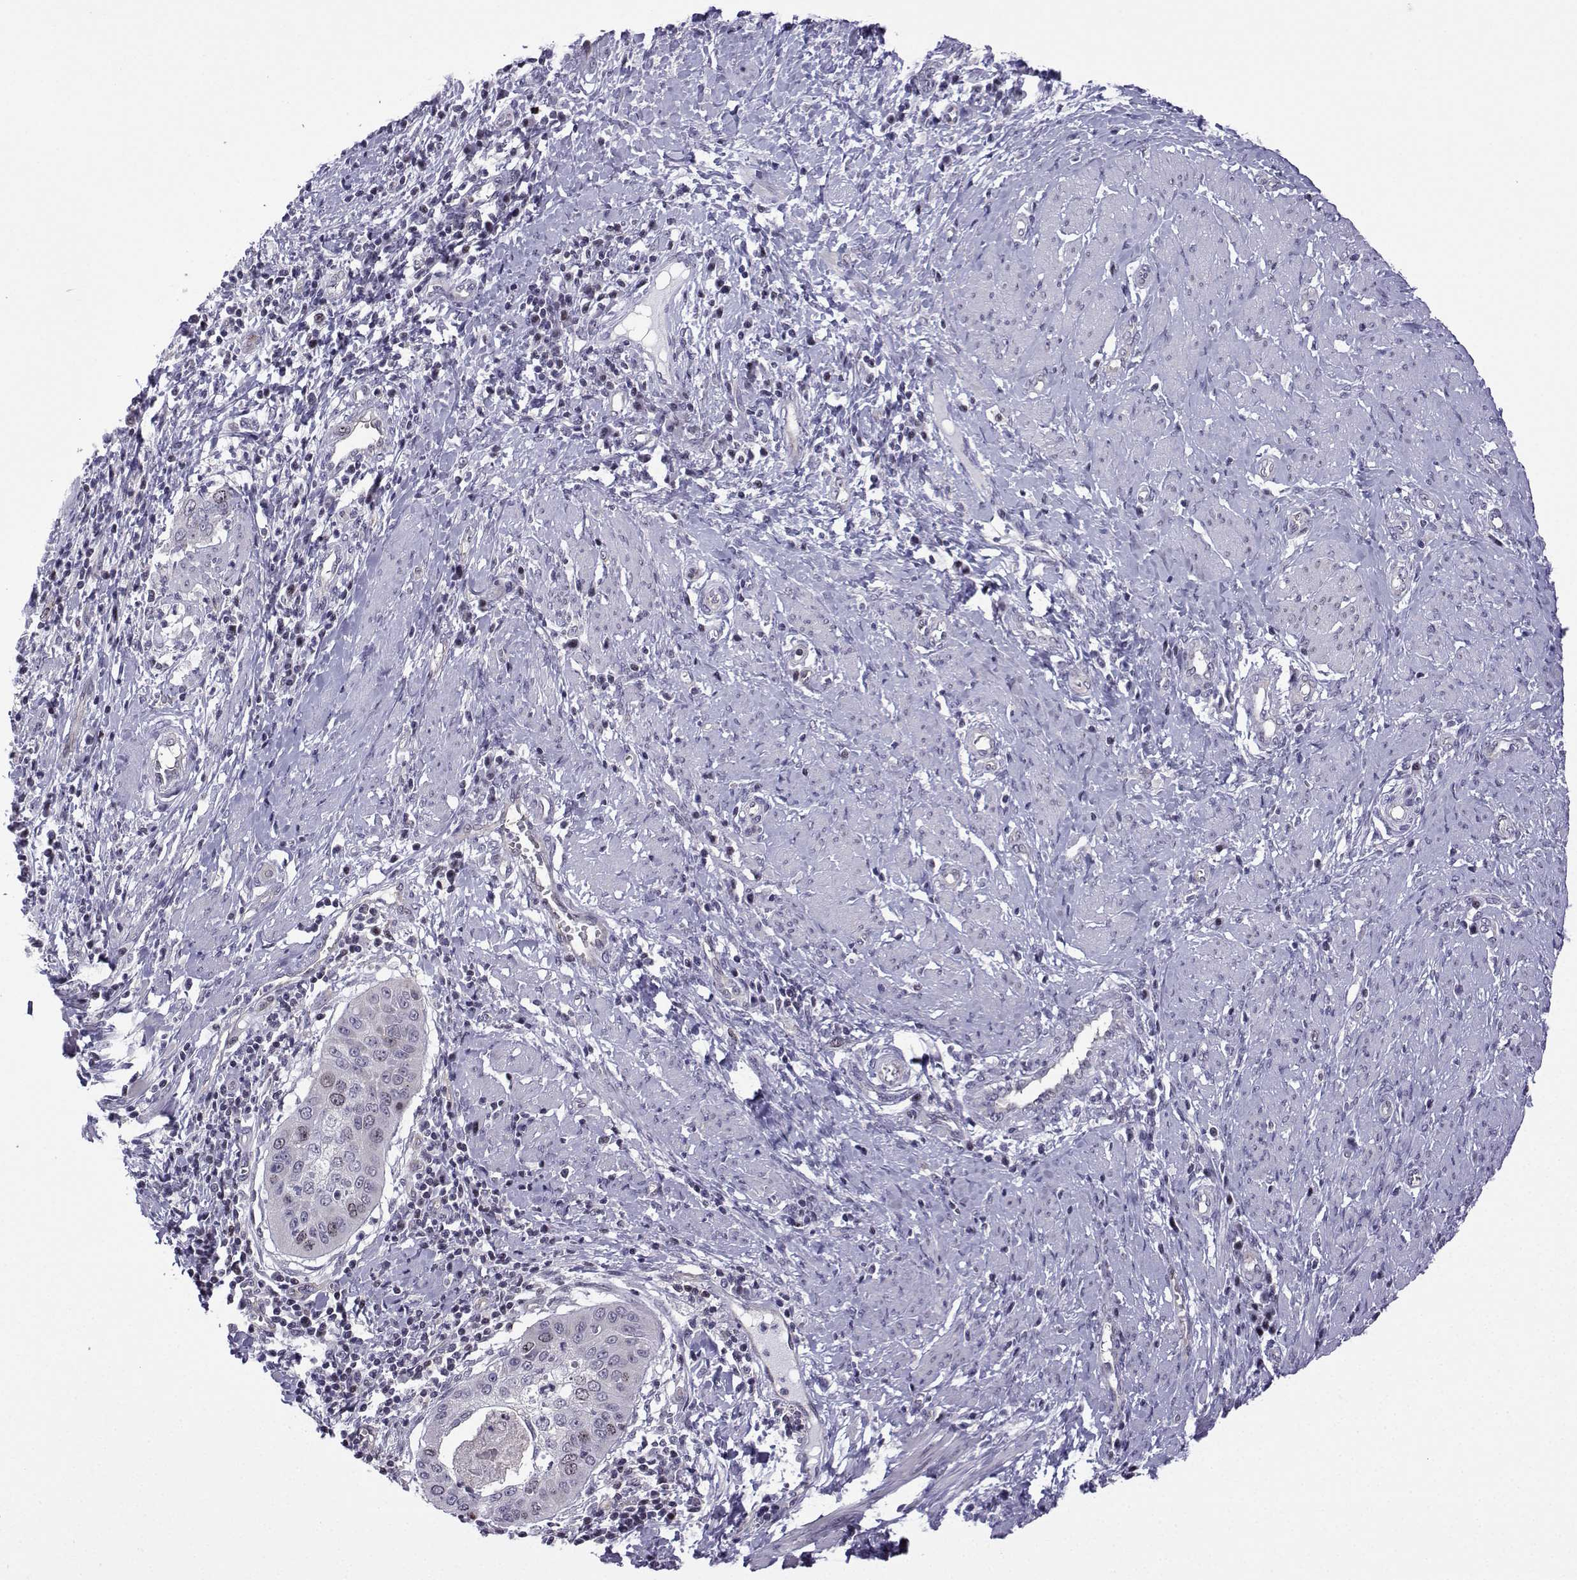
{"staining": {"intensity": "moderate", "quantity": "<25%", "location": "cytoplasmic/membranous,nuclear"}, "tissue": "cervical cancer", "cell_type": "Tumor cells", "image_type": "cancer", "snomed": [{"axis": "morphology", "description": "Squamous cell carcinoma, NOS"}, {"axis": "topography", "description": "Cervix"}], "caption": "Immunohistochemistry (IHC) photomicrograph of human cervical cancer stained for a protein (brown), which demonstrates low levels of moderate cytoplasmic/membranous and nuclear staining in approximately <25% of tumor cells.", "gene": "INCENP", "patient": {"sex": "female", "age": 39}}